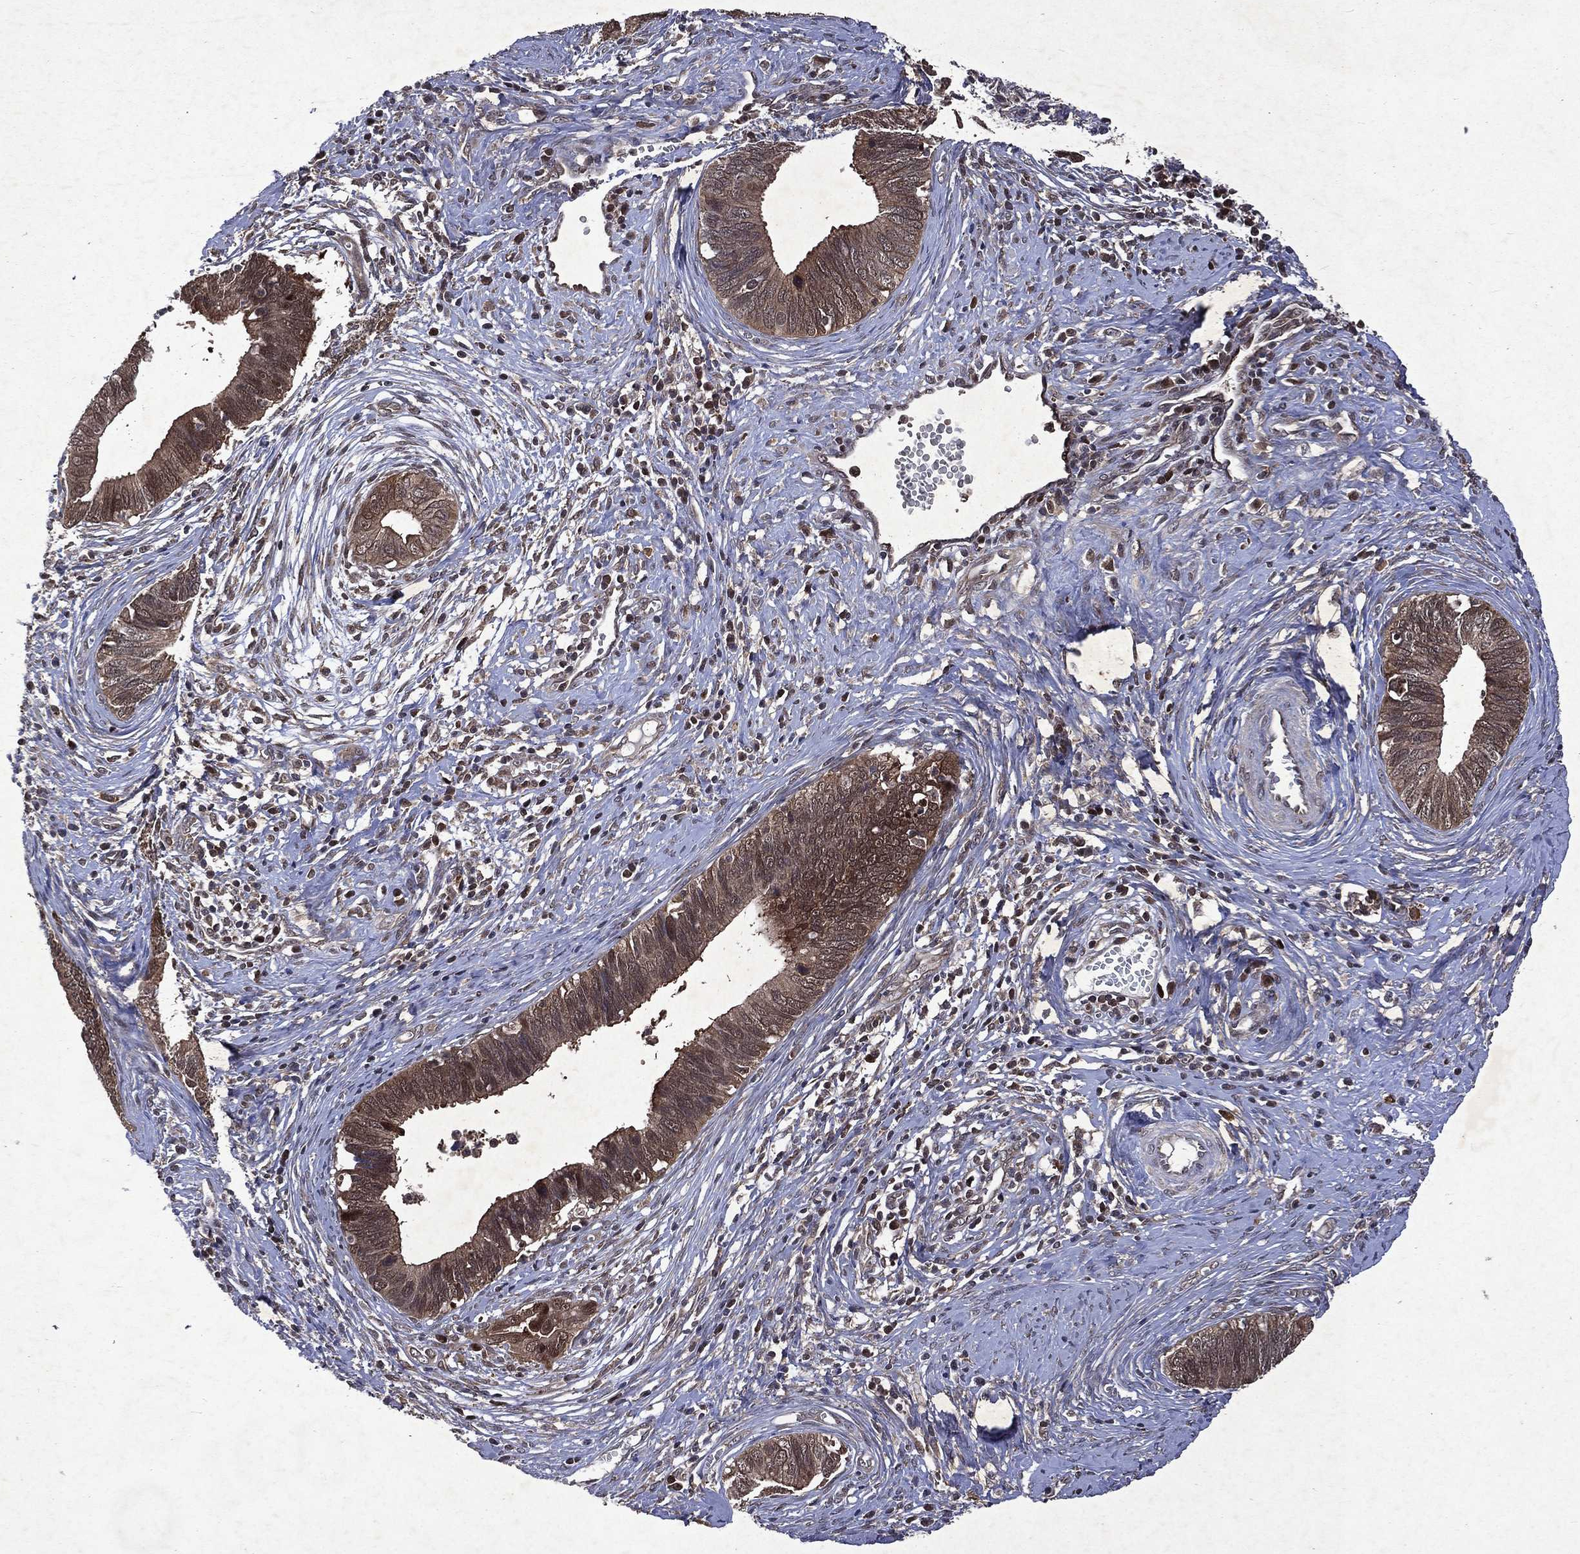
{"staining": {"intensity": "moderate", "quantity": "25%-75%", "location": "cytoplasmic/membranous"}, "tissue": "cervical cancer", "cell_type": "Tumor cells", "image_type": "cancer", "snomed": [{"axis": "morphology", "description": "Adenocarcinoma, NOS"}, {"axis": "topography", "description": "Cervix"}], "caption": "Immunohistochemistry staining of cervical cancer, which exhibits medium levels of moderate cytoplasmic/membranous staining in approximately 25%-75% of tumor cells indicating moderate cytoplasmic/membranous protein positivity. The staining was performed using DAB (brown) for protein detection and nuclei were counterstained in hematoxylin (blue).", "gene": "MTAP", "patient": {"sex": "female", "age": 42}}